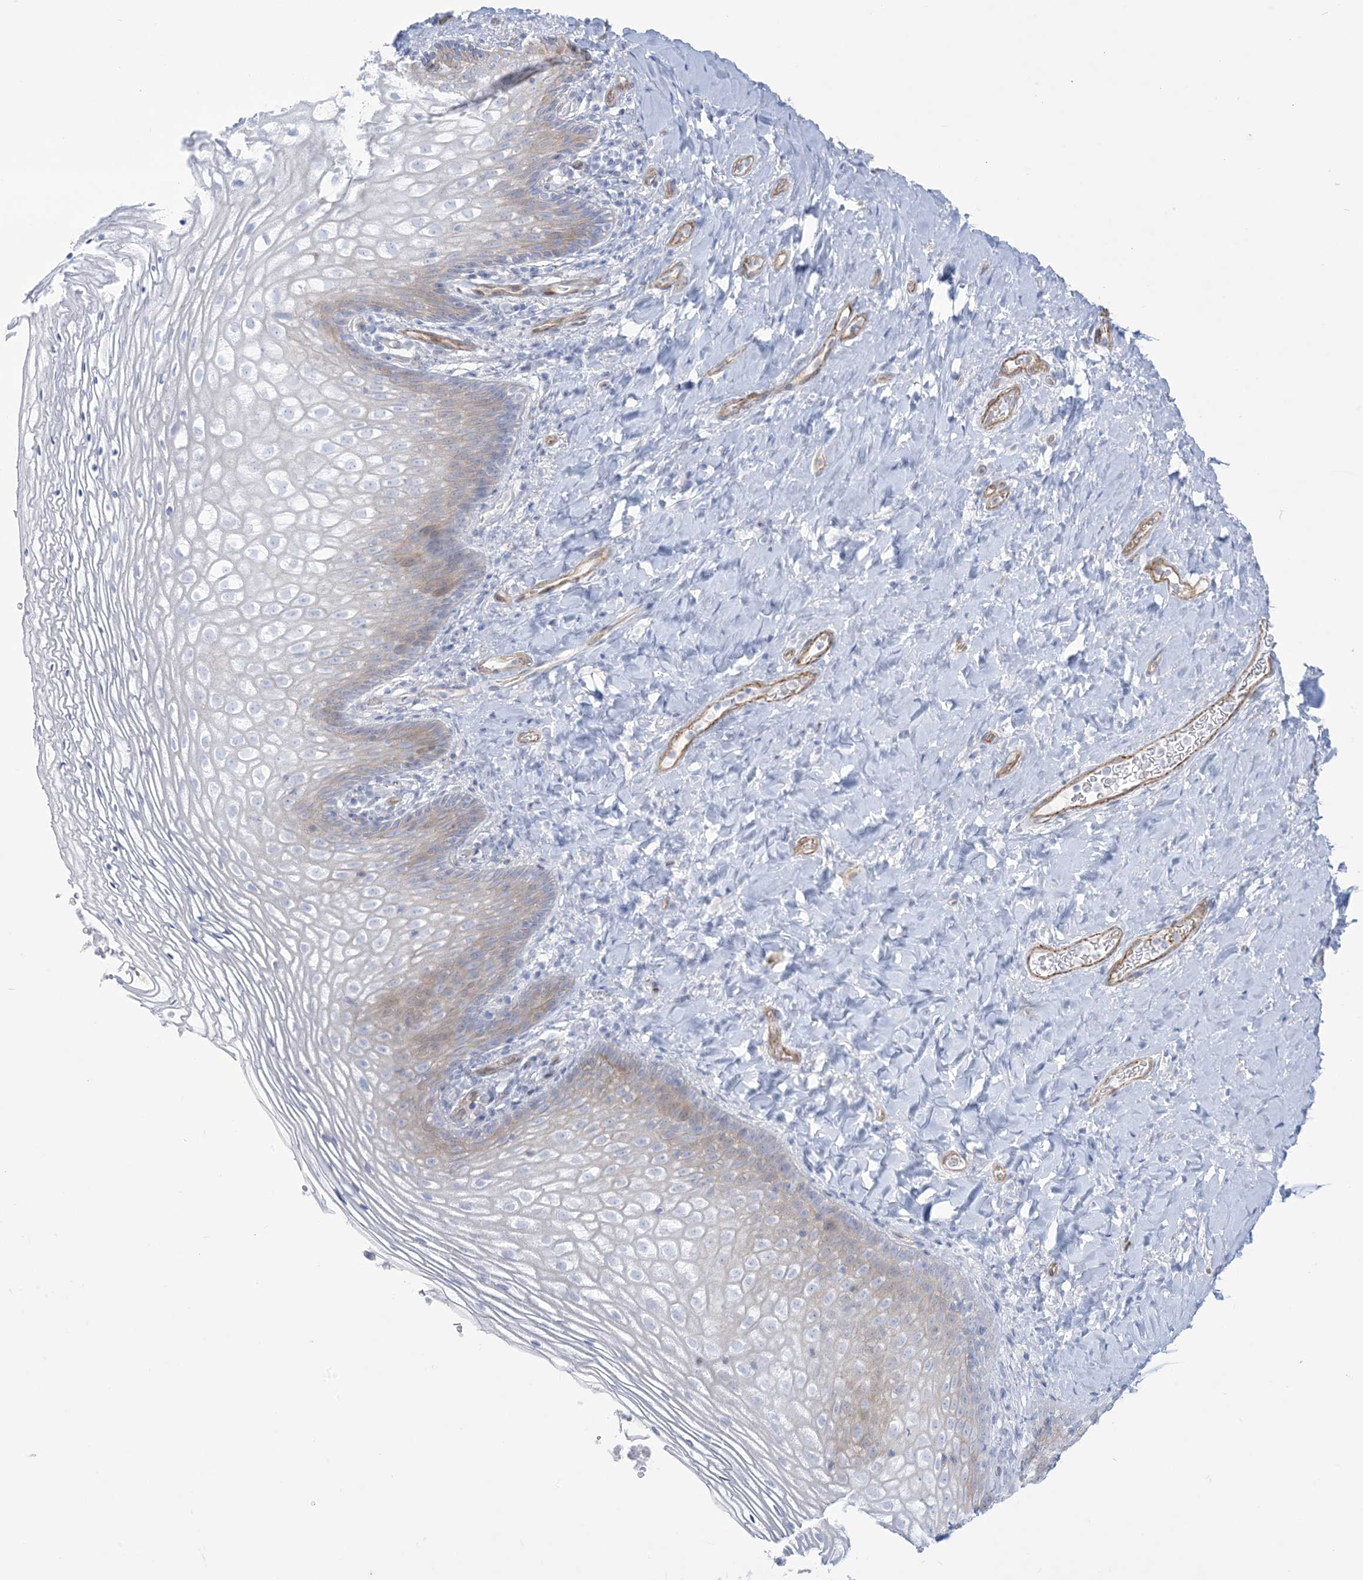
{"staining": {"intensity": "weak", "quantity": "<25%", "location": "cytoplasmic/membranous"}, "tissue": "vagina", "cell_type": "Squamous epithelial cells", "image_type": "normal", "snomed": [{"axis": "morphology", "description": "Normal tissue, NOS"}, {"axis": "topography", "description": "Vagina"}], "caption": "Immunohistochemical staining of normal vagina displays no significant staining in squamous epithelial cells.", "gene": "B3GNT7", "patient": {"sex": "female", "age": 60}}